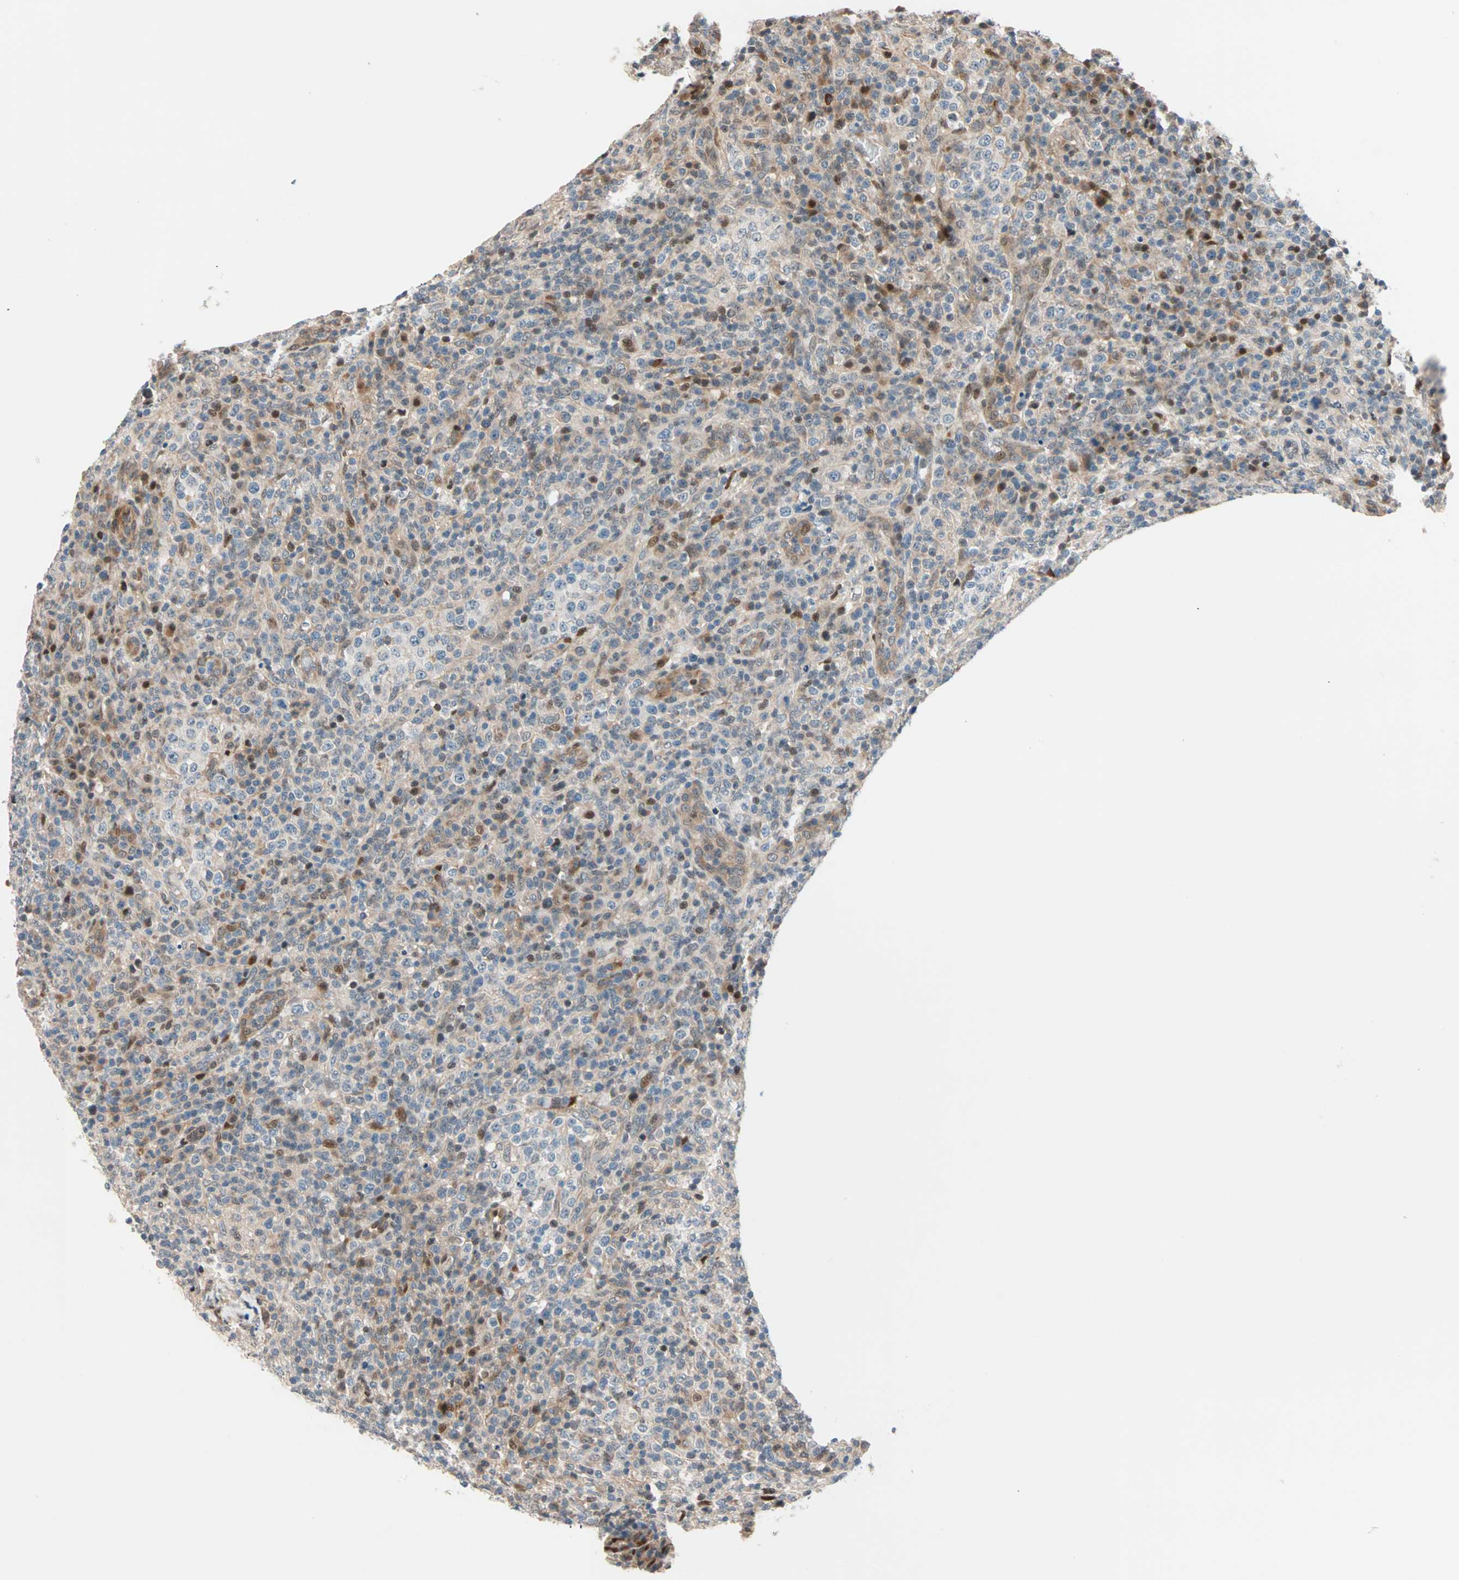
{"staining": {"intensity": "moderate", "quantity": "25%-75%", "location": "cytoplasmic/membranous,nuclear"}, "tissue": "lymphoma", "cell_type": "Tumor cells", "image_type": "cancer", "snomed": [{"axis": "morphology", "description": "Malignant lymphoma, non-Hodgkin's type, High grade"}, {"axis": "topography", "description": "Lymph node"}], "caption": "A high-resolution micrograph shows immunohistochemistry staining of high-grade malignant lymphoma, non-Hodgkin's type, which exhibits moderate cytoplasmic/membranous and nuclear expression in approximately 25%-75% of tumor cells. The protein is shown in brown color, while the nuclei are stained blue.", "gene": "HECW1", "patient": {"sex": "female", "age": 76}}